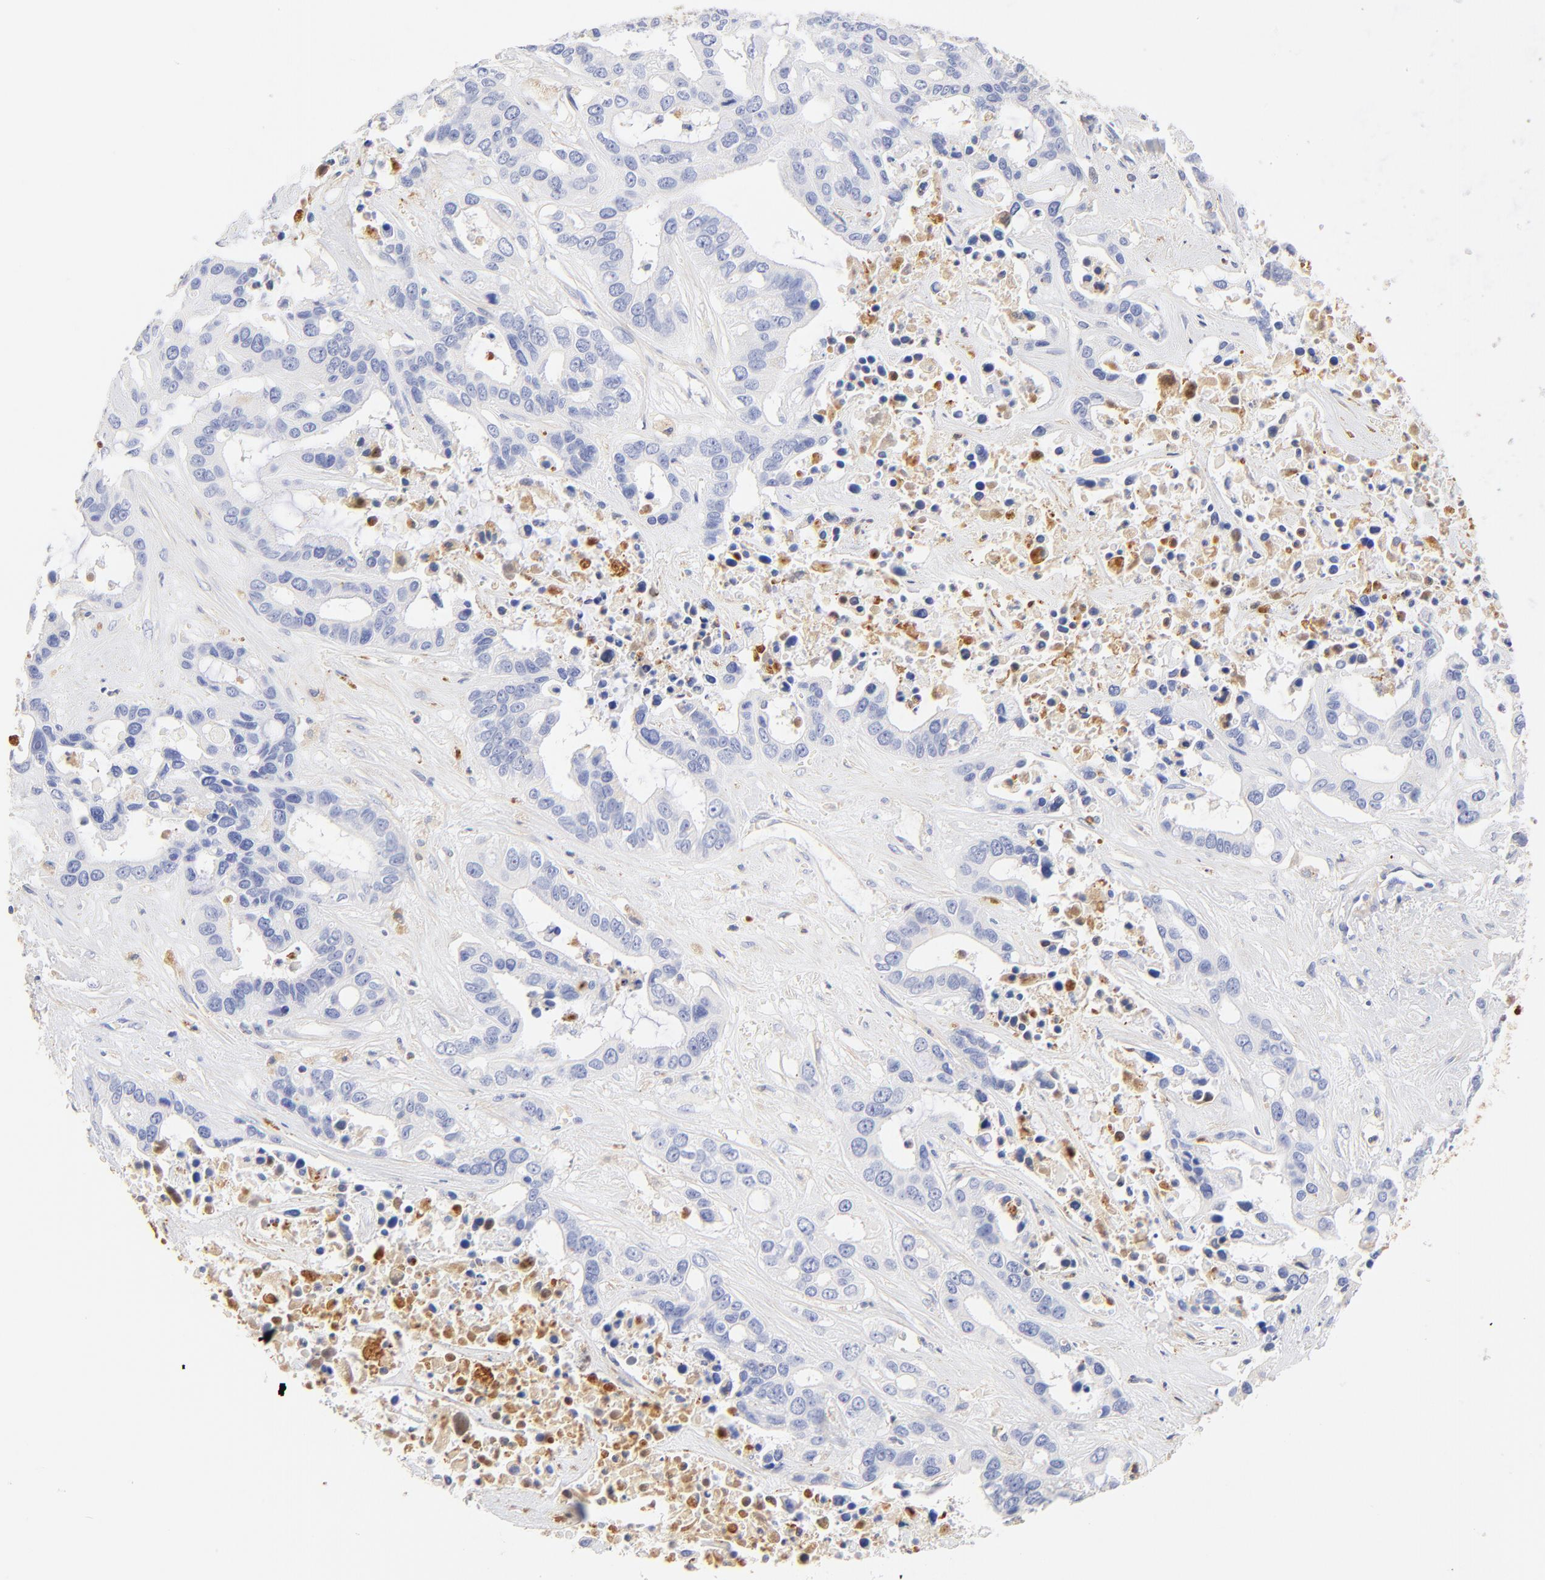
{"staining": {"intensity": "negative", "quantity": "none", "location": "none"}, "tissue": "liver cancer", "cell_type": "Tumor cells", "image_type": "cancer", "snomed": [{"axis": "morphology", "description": "Cholangiocarcinoma"}, {"axis": "topography", "description": "Liver"}], "caption": "A high-resolution image shows IHC staining of liver cancer, which demonstrates no significant expression in tumor cells. The staining is performed using DAB brown chromogen with nuclei counter-stained in using hematoxylin.", "gene": "MDGA2", "patient": {"sex": "female", "age": 65}}